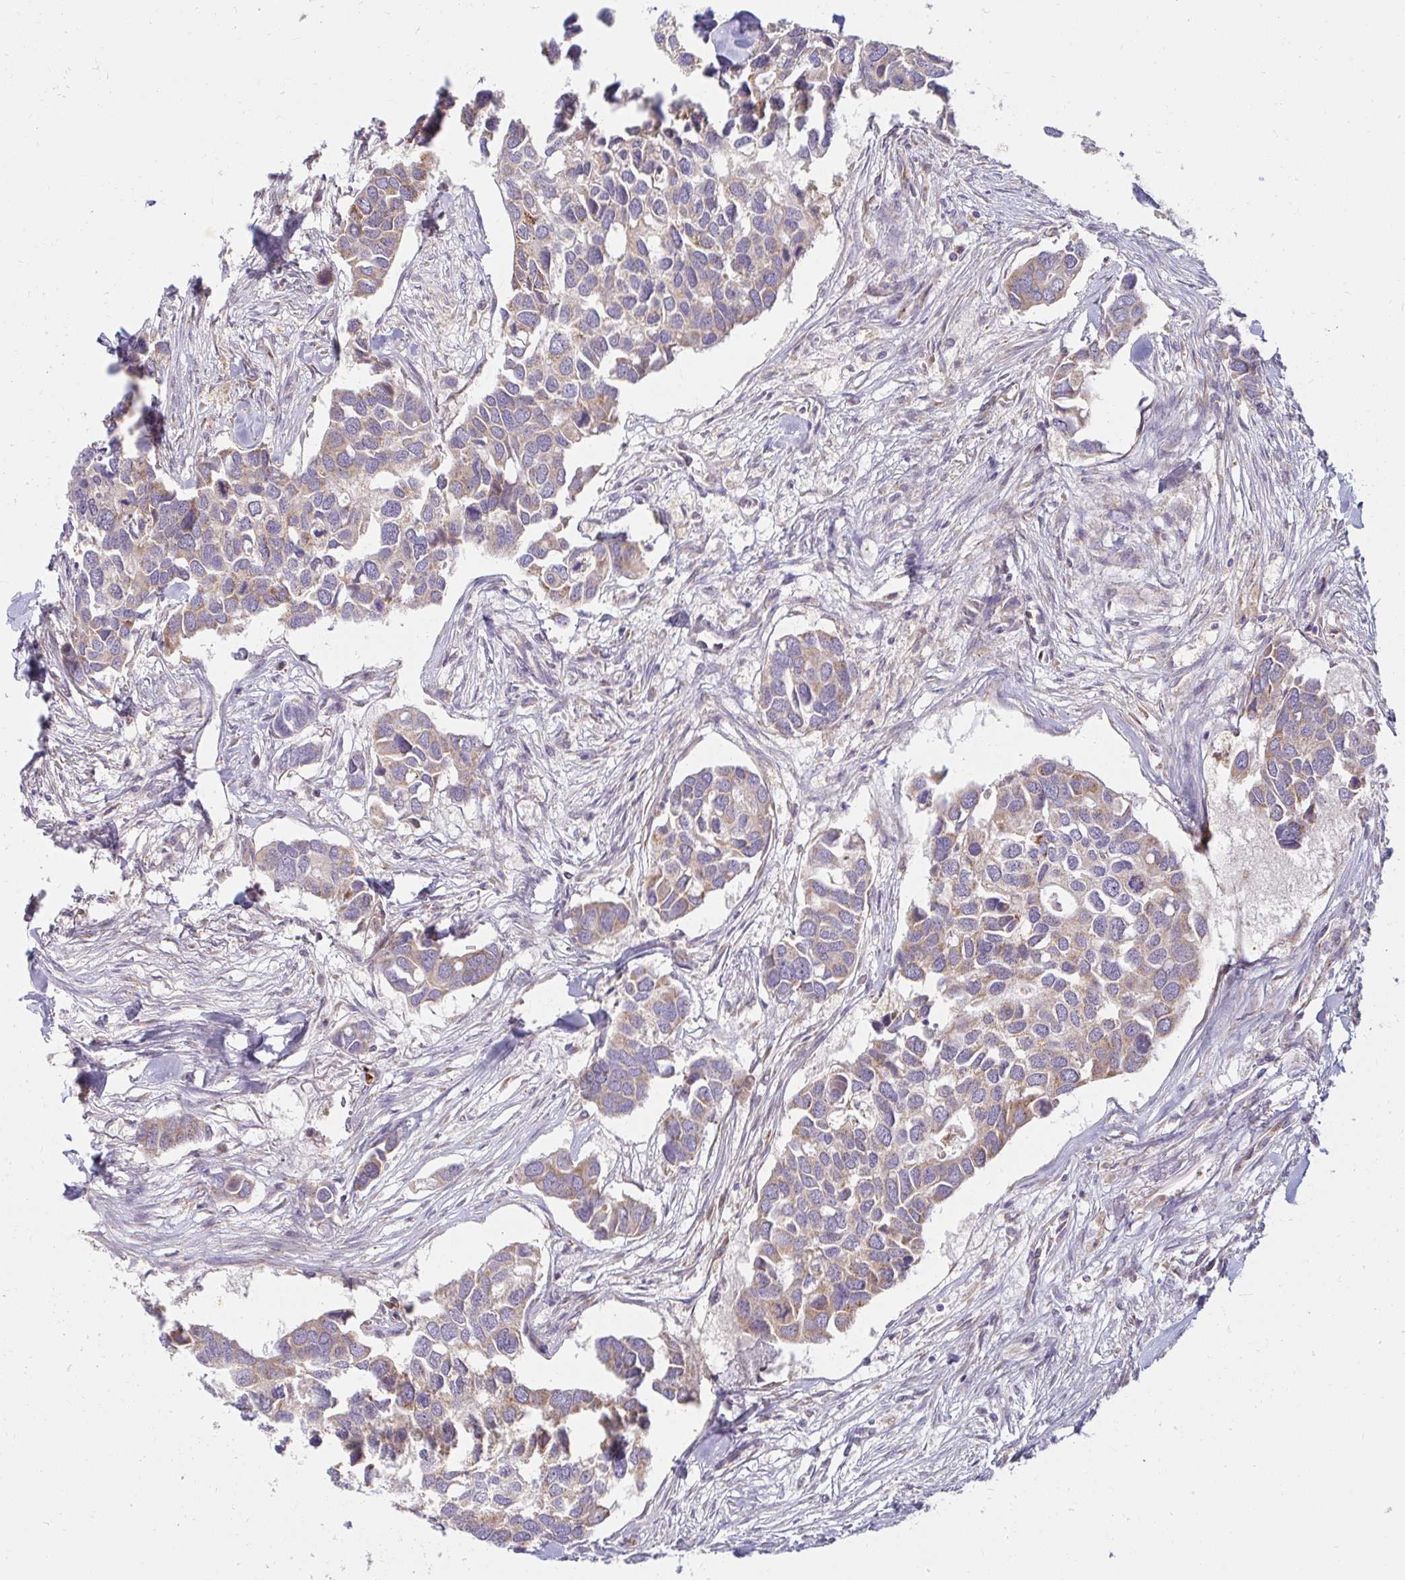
{"staining": {"intensity": "weak", "quantity": "25%-75%", "location": "cytoplasmic/membranous"}, "tissue": "breast cancer", "cell_type": "Tumor cells", "image_type": "cancer", "snomed": [{"axis": "morphology", "description": "Duct carcinoma"}, {"axis": "topography", "description": "Breast"}], "caption": "Brown immunohistochemical staining in human breast cancer displays weak cytoplasmic/membranous staining in about 25%-75% of tumor cells. (Brightfield microscopy of DAB IHC at high magnification).", "gene": "SKP2", "patient": {"sex": "female", "age": 83}}